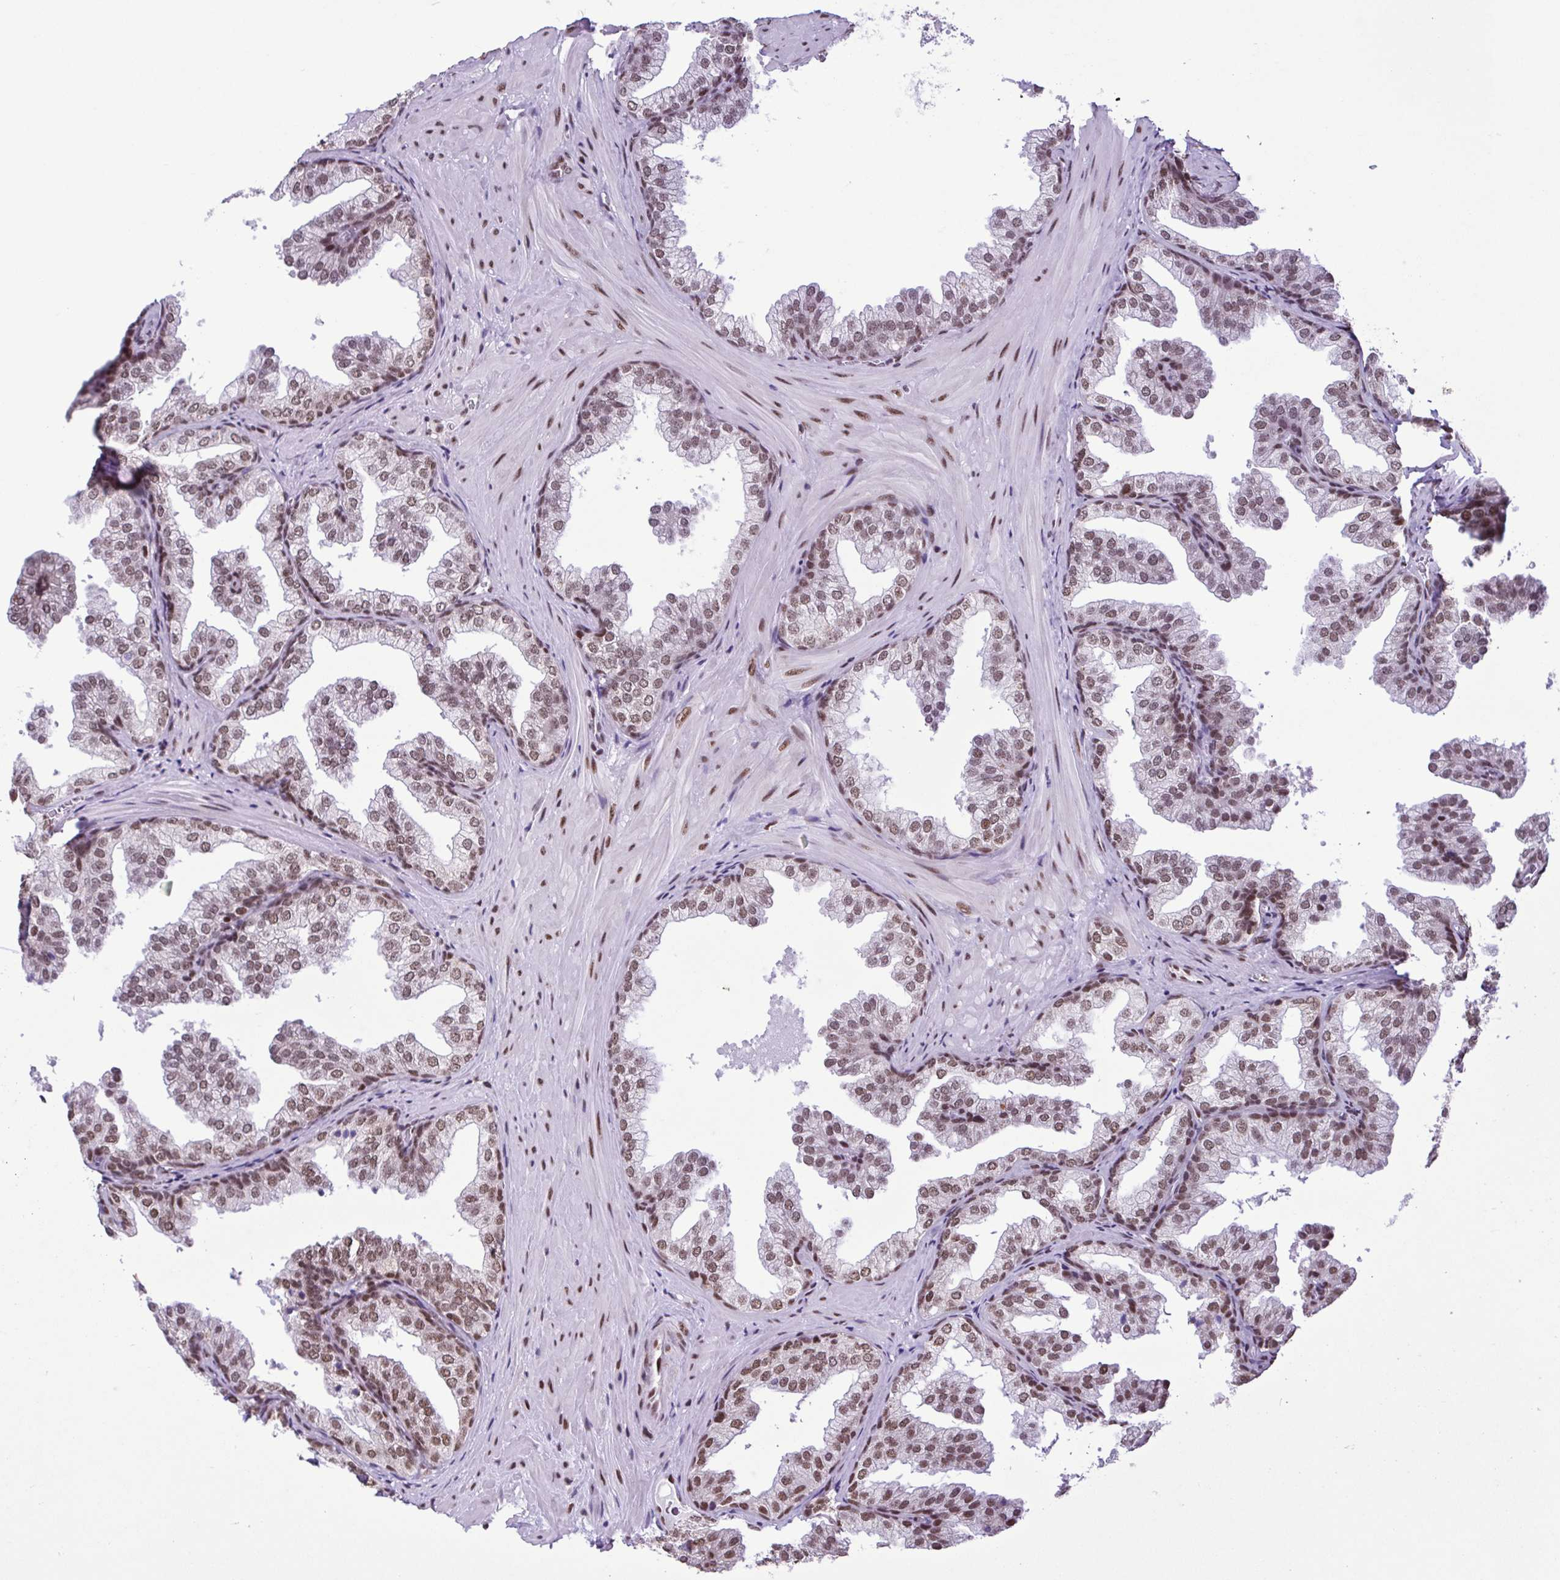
{"staining": {"intensity": "moderate", "quantity": ">75%", "location": "nuclear"}, "tissue": "prostate", "cell_type": "Glandular cells", "image_type": "normal", "snomed": [{"axis": "morphology", "description": "Normal tissue, NOS"}, {"axis": "topography", "description": "Prostate"}], "caption": "High-power microscopy captured an IHC image of unremarkable prostate, revealing moderate nuclear staining in approximately >75% of glandular cells. Using DAB (3,3'-diaminobenzidine) (brown) and hematoxylin (blue) stains, captured at high magnification using brightfield microscopy.", "gene": "TIMM21", "patient": {"sex": "male", "age": 37}}